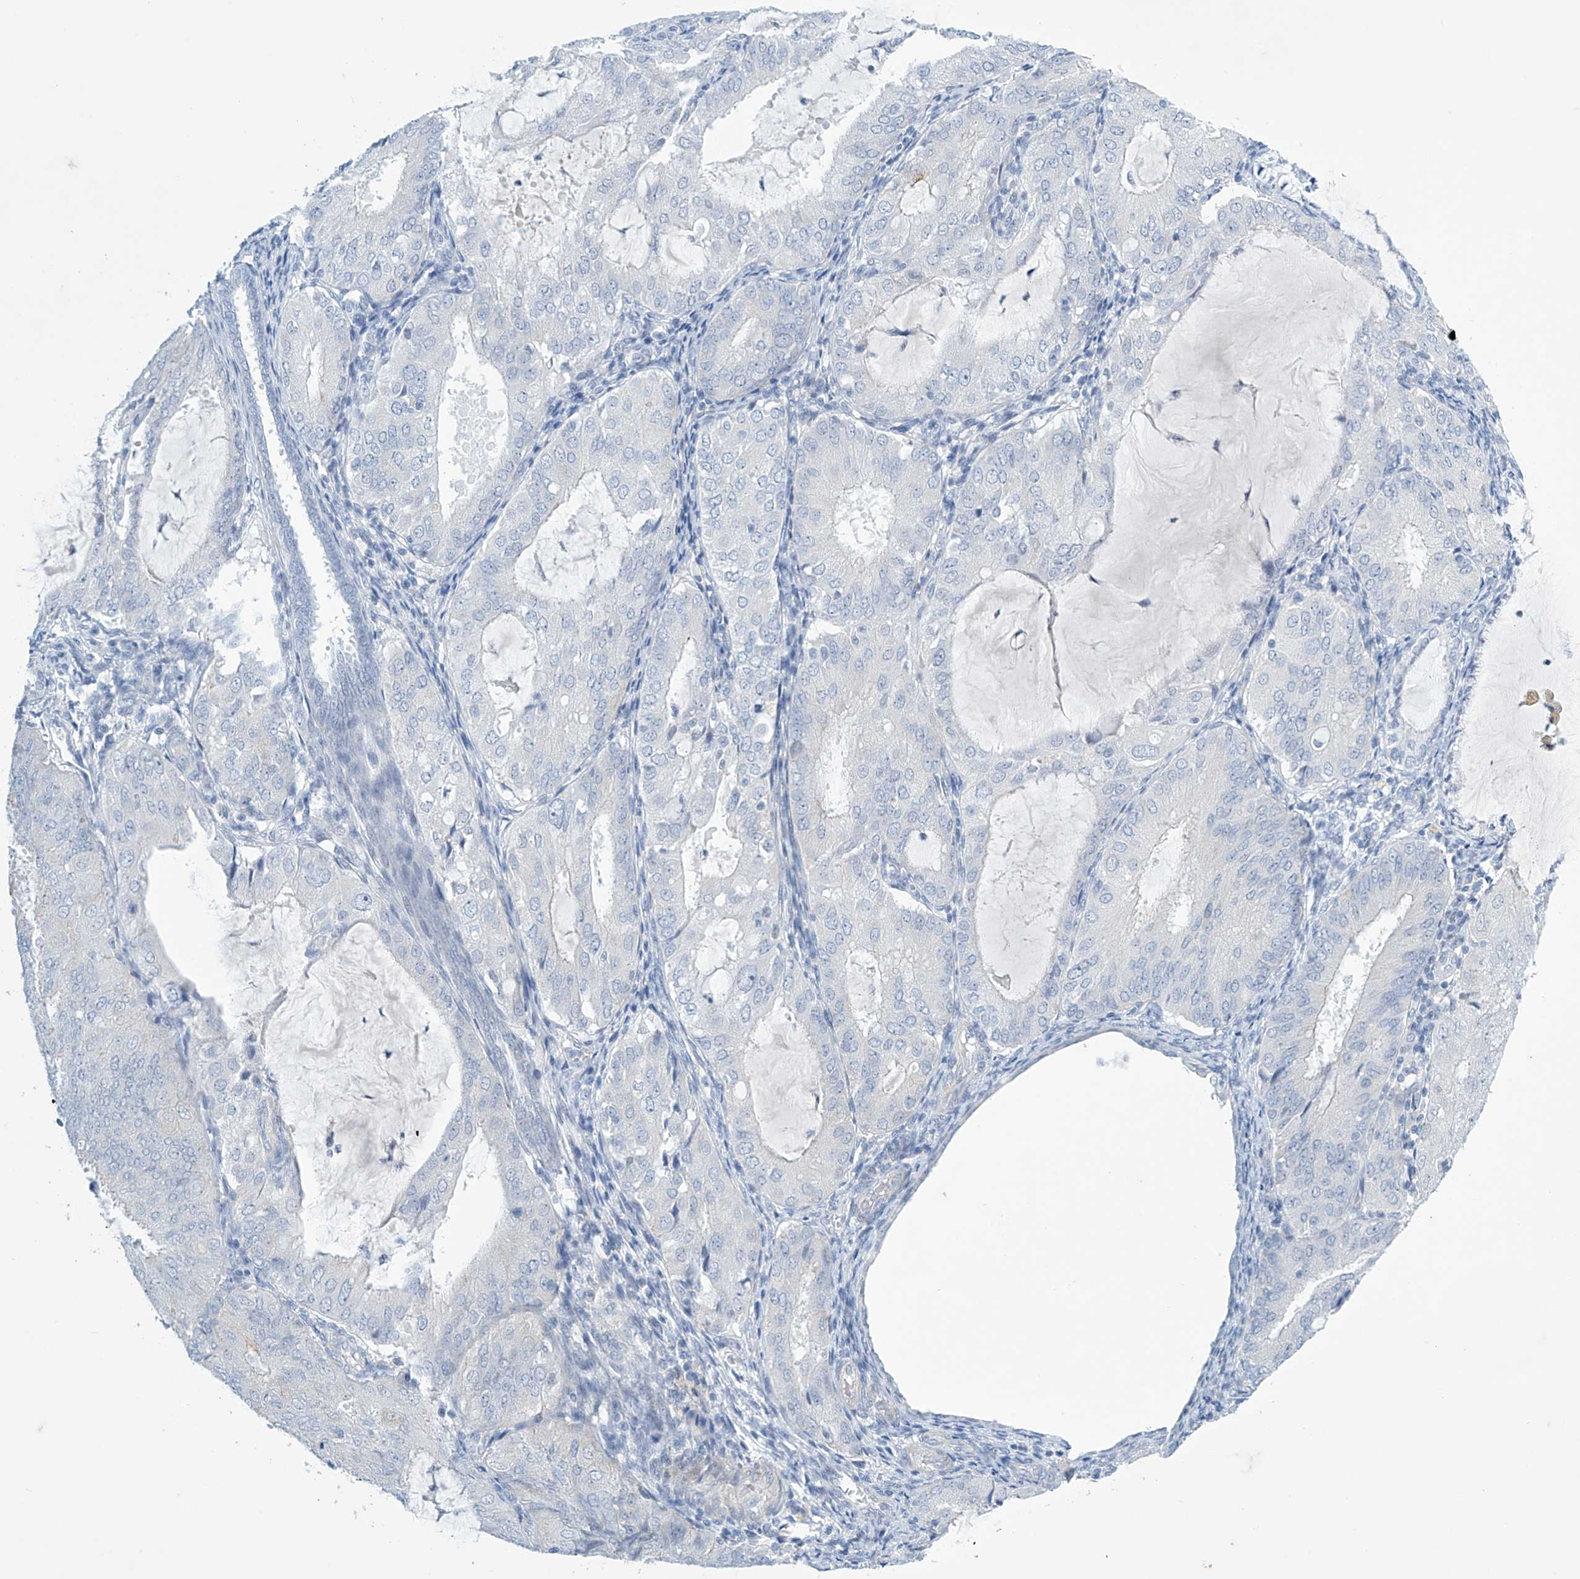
{"staining": {"intensity": "negative", "quantity": "none", "location": "none"}, "tissue": "endometrial cancer", "cell_type": "Tumor cells", "image_type": "cancer", "snomed": [{"axis": "morphology", "description": "Adenocarcinoma, NOS"}, {"axis": "topography", "description": "Endometrium"}], "caption": "Immunohistochemistry (IHC) image of human endometrial cancer (adenocarcinoma) stained for a protein (brown), which reveals no positivity in tumor cells.", "gene": "SLC35A5", "patient": {"sex": "female", "age": 81}}